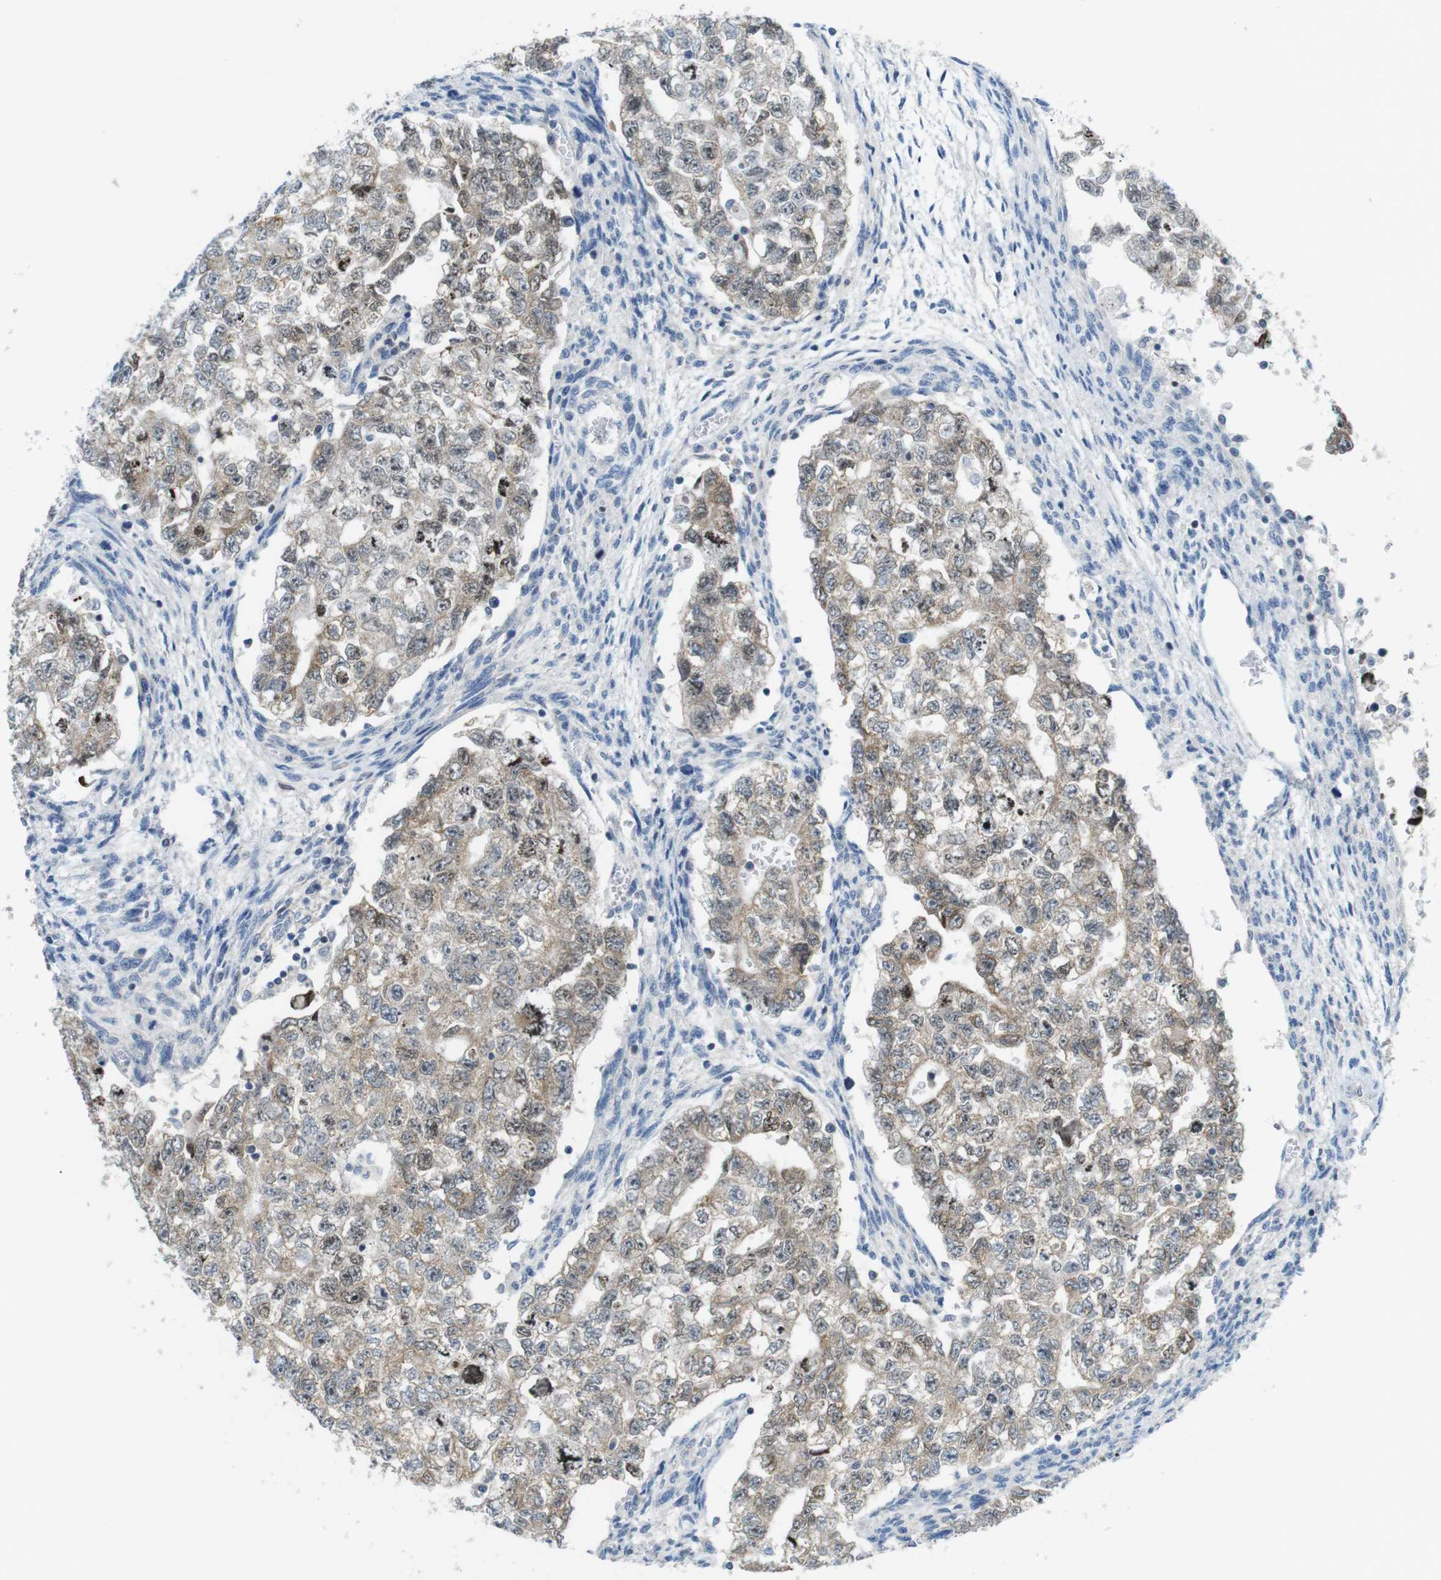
{"staining": {"intensity": "weak", "quantity": "25%-75%", "location": "cytoplasmic/membranous"}, "tissue": "testis cancer", "cell_type": "Tumor cells", "image_type": "cancer", "snomed": [{"axis": "morphology", "description": "Seminoma, NOS"}, {"axis": "morphology", "description": "Carcinoma, Embryonal, NOS"}, {"axis": "topography", "description": "Testis"}], "caption": "A brown stain highlights weak cytoplasmic/membranous staining of a protein in human testis cancer (embryonal carcinoma) tumor cells.", "gene": "PCDH10", "patient": {"sex": "male", "age": 38}}